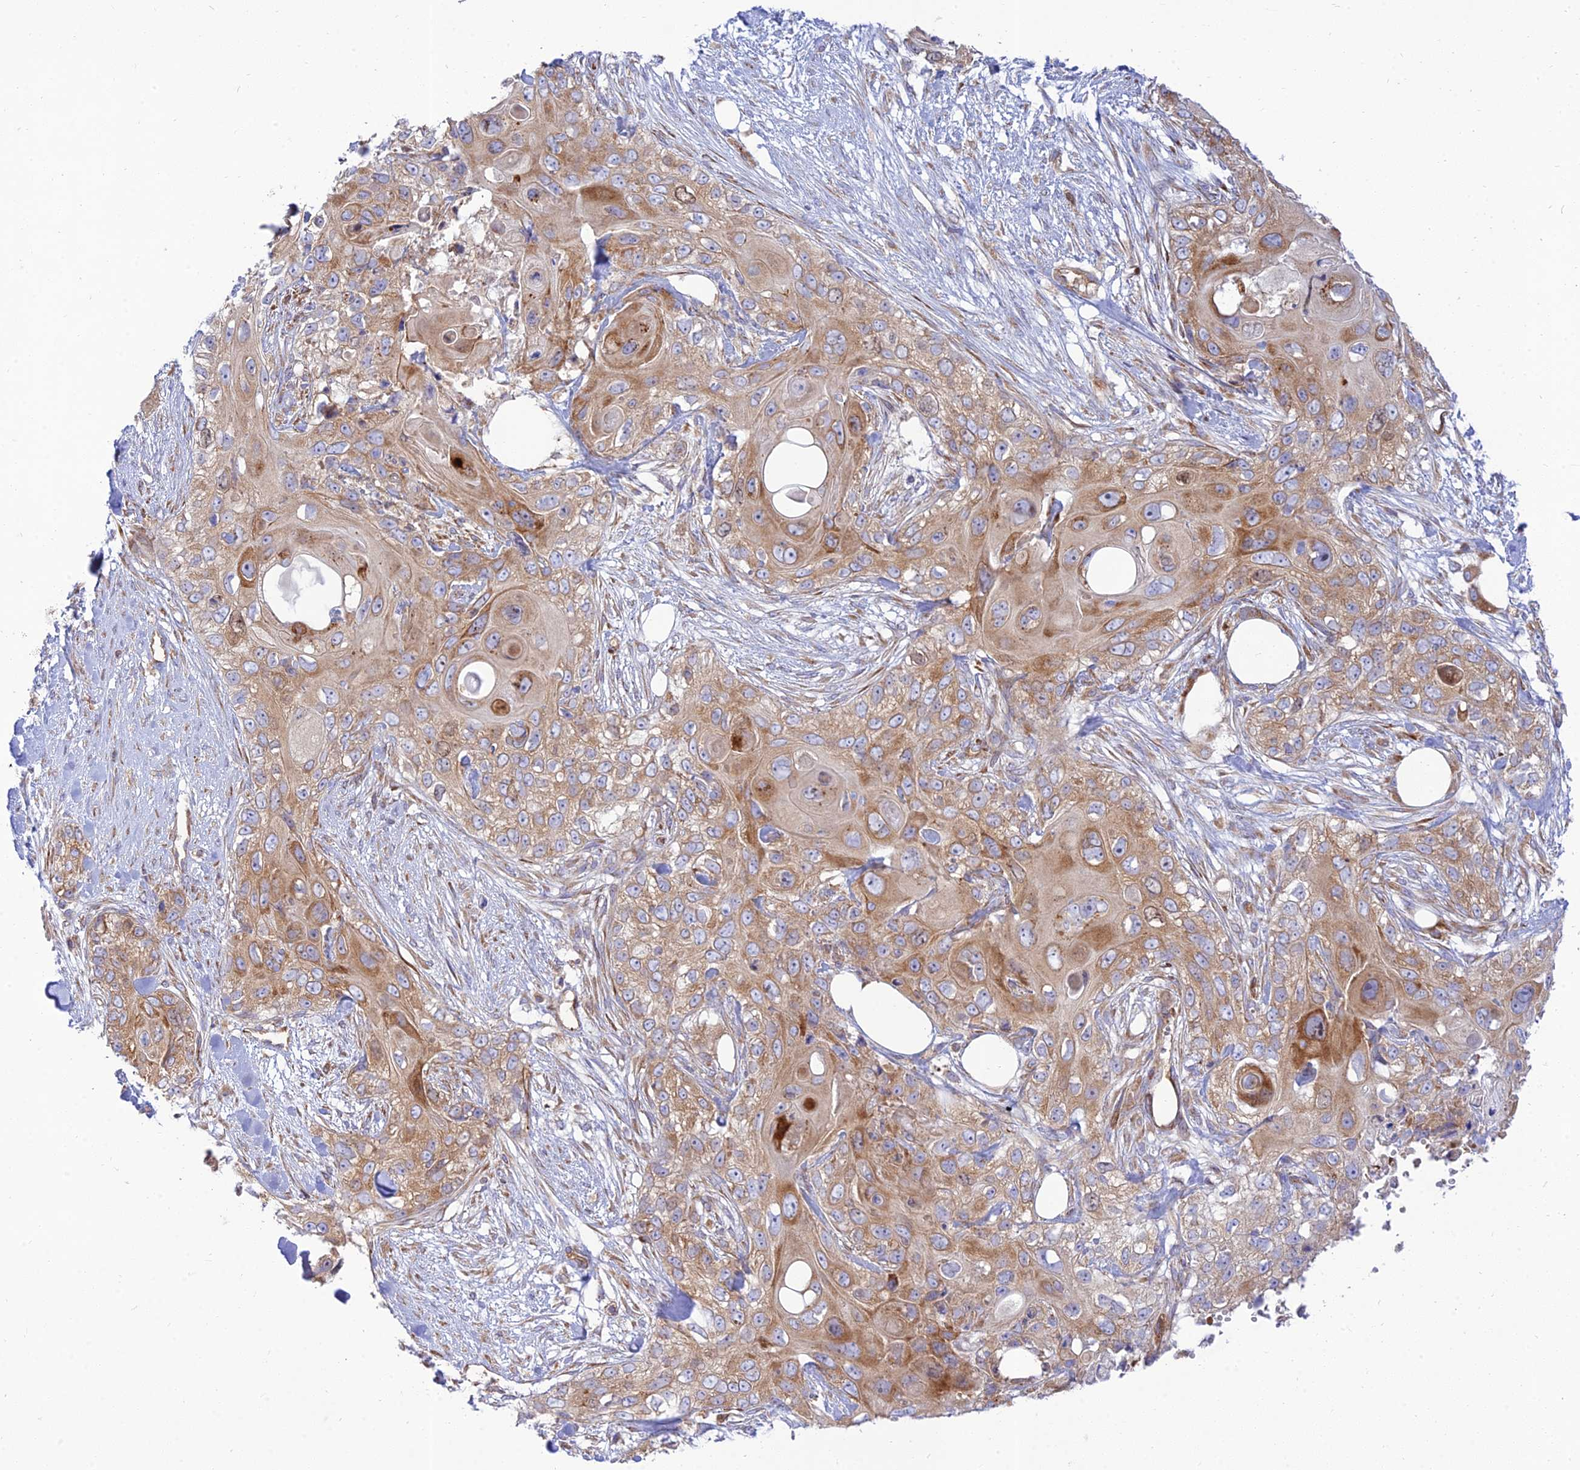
{"staining": {"intensity": "moderate", "quantity": ">75%", "location": "cytoplasmic/membranous"}, "tissue": "skin cancer", "cell_type": "Tumor cells", "image_type": "cancer", "snomed": [{"axis": "morphology", "description": "Normal tissue, NOS"}, {"axis": "morphology", "description": "Squamous cell carcinoma, NOS"}, {"axis": "topography", "description": "Skin"}], "caption": "Immunohistochemical staining of skin cancer shows moderate cytoplasmic/membranous protein positivity in about >75% of tumor cells.", "gene": "PIMREG", "patient": {"sex": "male", "age": 72}}